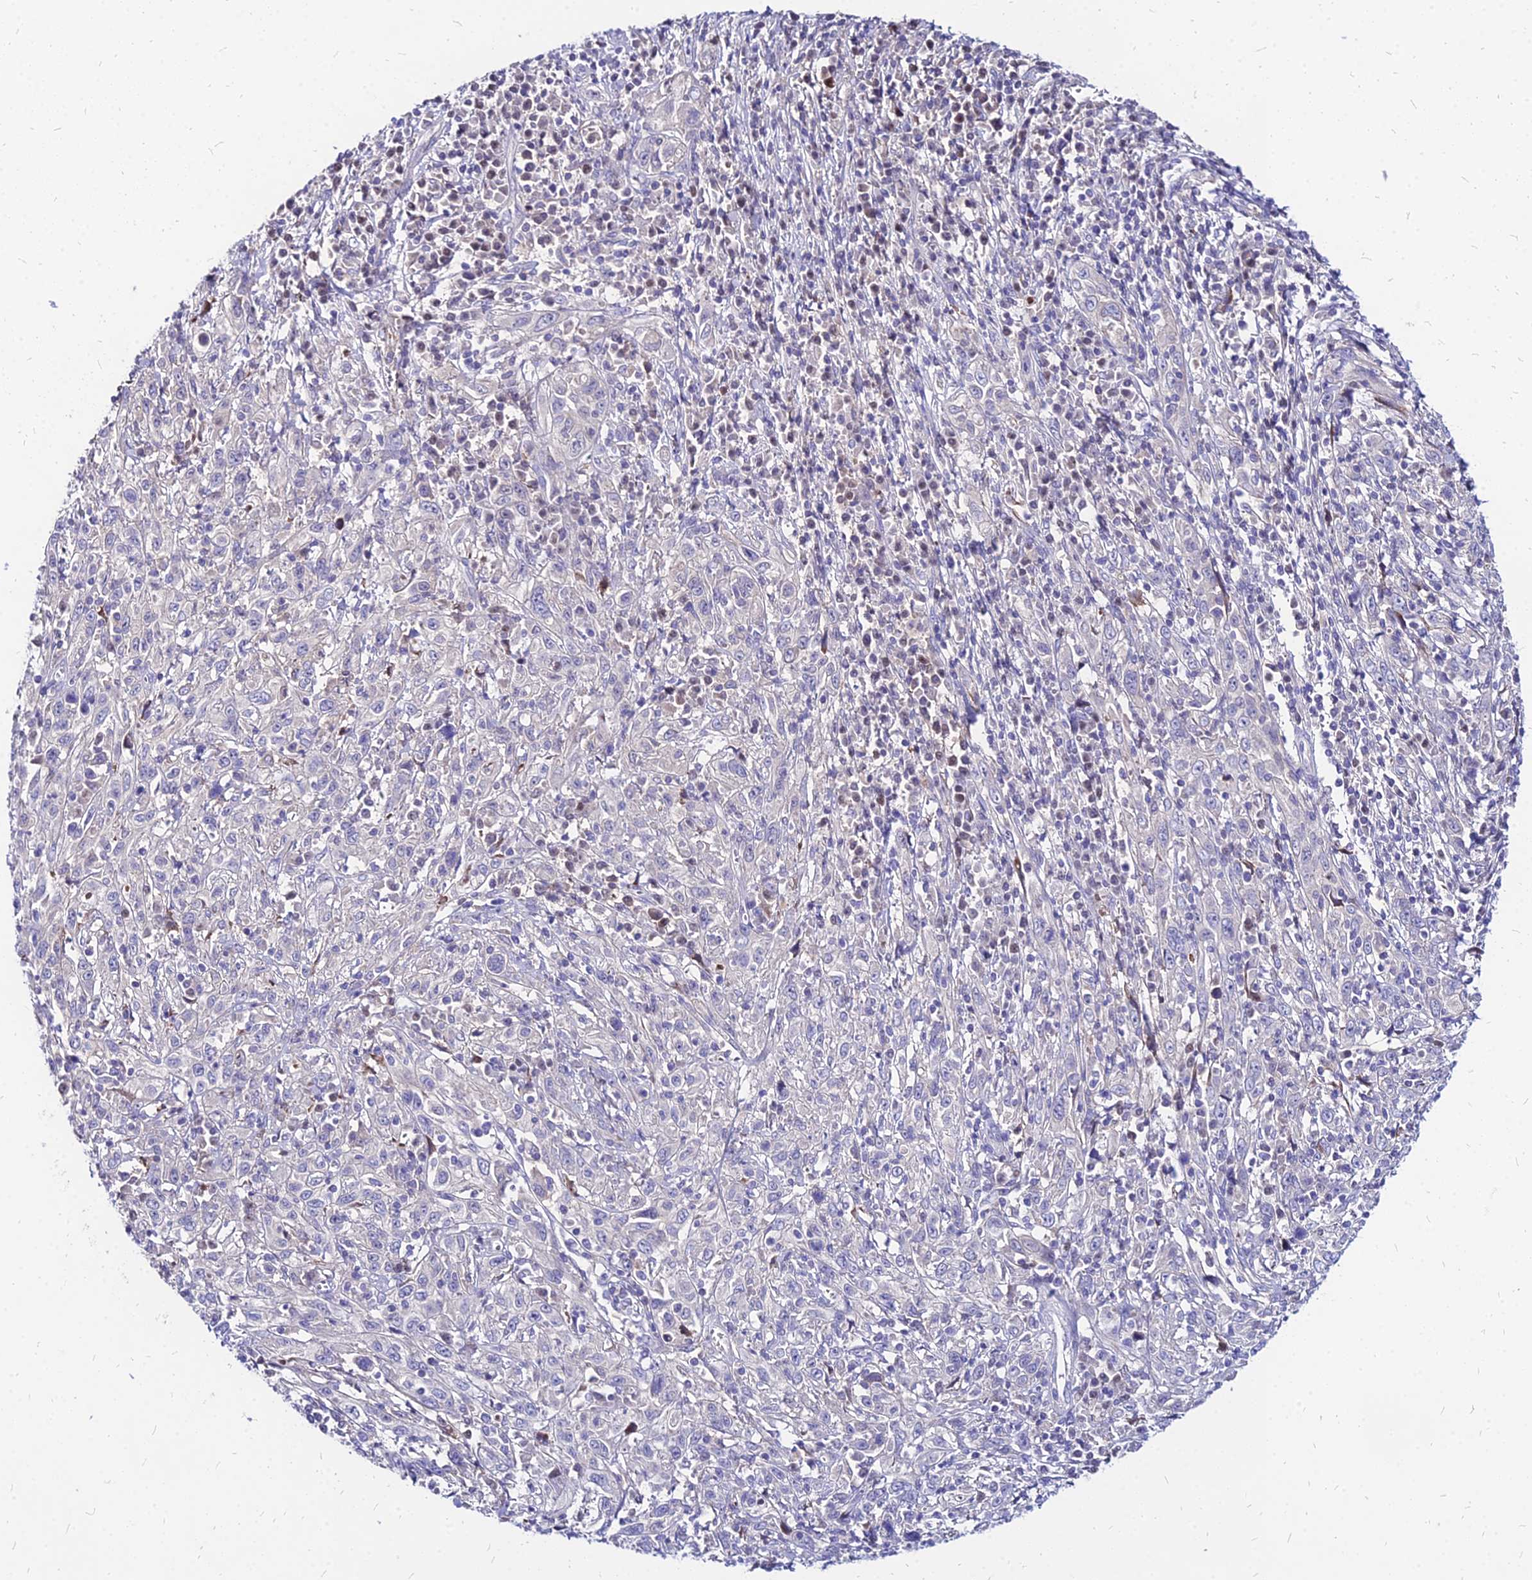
{"staining": {"intensity": "negative", "quantity": "none", "location": "none"}, "tissue": "cervical cancer", "cell_type": "Tumor cells", "image_type": "cancer", "snomed": [{"axis": "morphology", "description": "Squamous cell carcinoma, NOS"}, {"axis": "topography", "description": "Cervix"}], "caption": "A high-resolution image shows IHC staining of cervical cancer (squamous cell carcinoma), which exhibits no significant positivity in tumor cells. The staining was performed using DAB (3,3'-diaminobenzidine) to visualize the protein expression in brown, while the nuclei were stained in blue with hematoxylin (Magnification: 20x).", "gene": "ACSM6", "patient": {"sex": "female", "age": 46}}